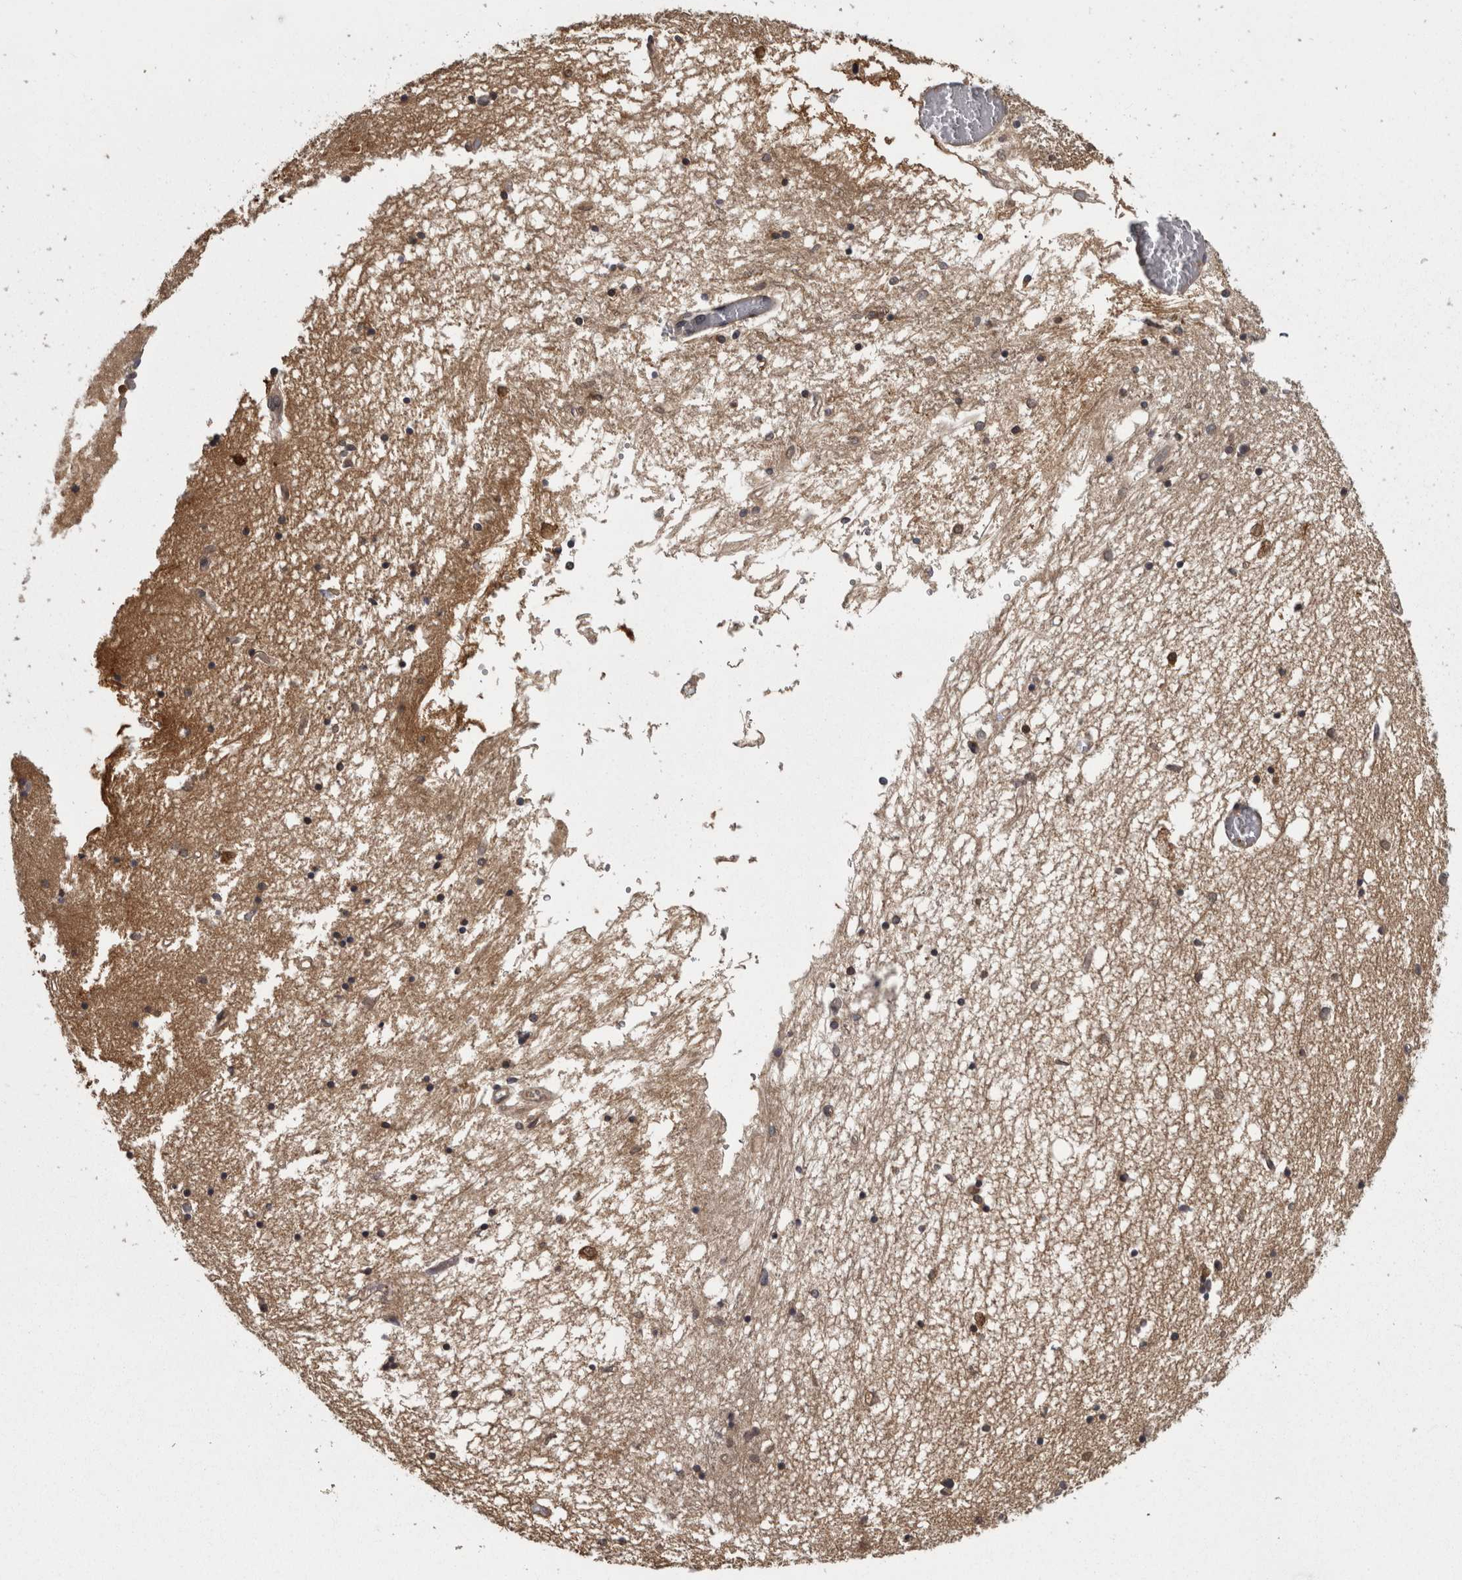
{"staining": {"intensity": "moderate", "quantity": "<25%", "location": "cytoplasmic/membranous"}, "tissue": "hippocampus", "cell_type": "Glial cells", "image_type": "normal", "snomed": [{"axis": "morphology", "description": "Normal tissue, NOS"}, {"axis": "topography", "description": "Hippocampus"}], "caption": "Glial cells show low levels of moderate cytoplasmic/membranous positivity in approximately <25% of cells in normal human hippocampus. The staining is performed using DAB brown chromogen to label protein expression. The nuclei are counter-stained blue using hematoxylin.", "gene": "CACYBP", "patient": {"sex": "male", "age": 70}}